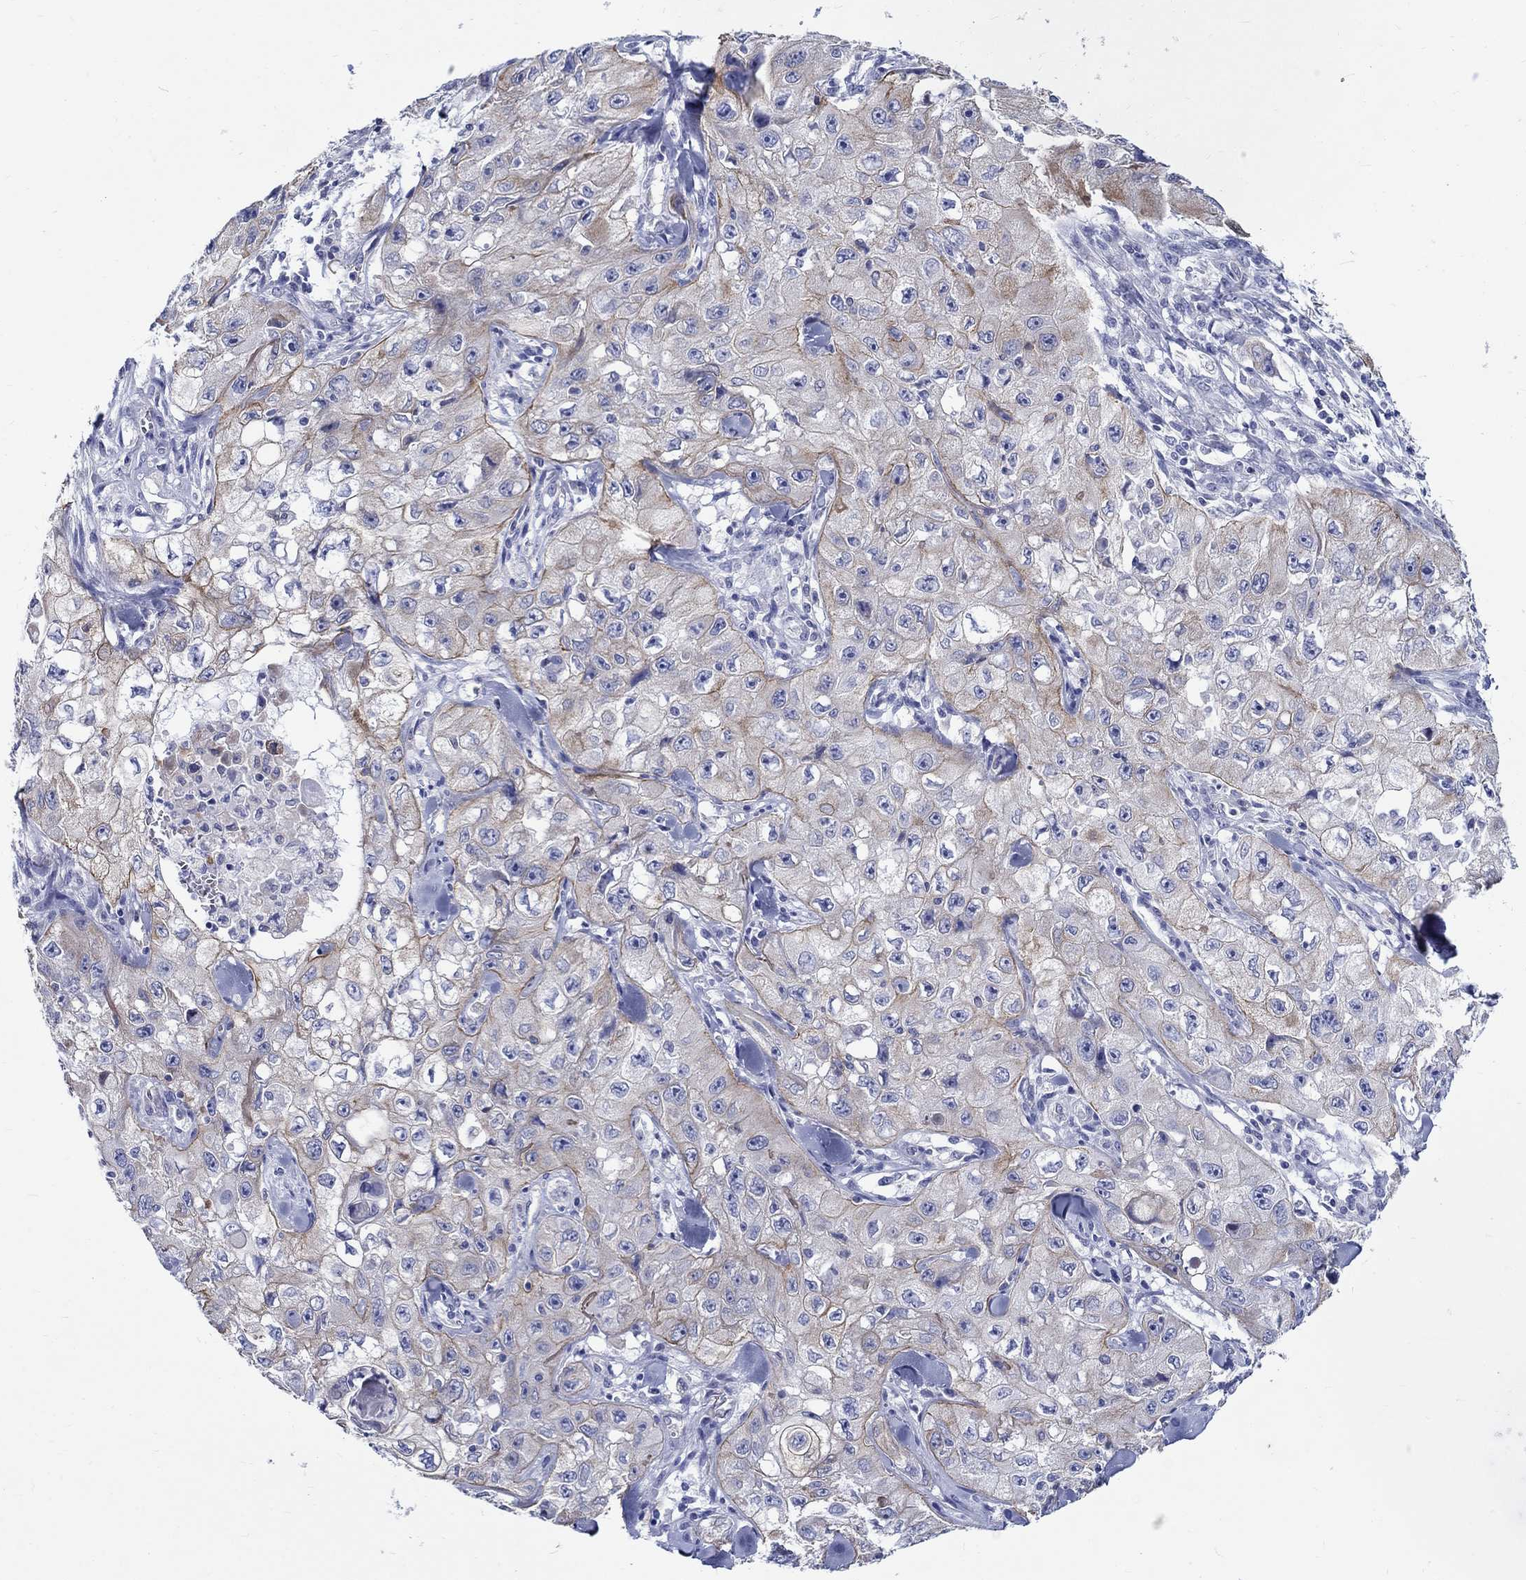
{"staining": {"intensity": "moderate", "quantity": "25%-75%", "location": "cytoplasmic/membranous"}, "tissue": "skin cancer", "cell_type": "Tumor cells", "image_type": "cancer", "snomed": [{"axis": "morphology", "description": "Squamous cell carcinoma, NOS"}, {"axis": "topography", "description": "Skin"}, {"axis": "topography", "description": "Subcutis"}], "caption": "This is a photomicrograph of immunohistochemistry (IHC) staining of skin squamous cell carcinoma, which shows moderate expression in the cytoplasmic/membranous of tumor cells.", "gene": "SH2D7", "patient": {"sex": "male", "age": 73}}